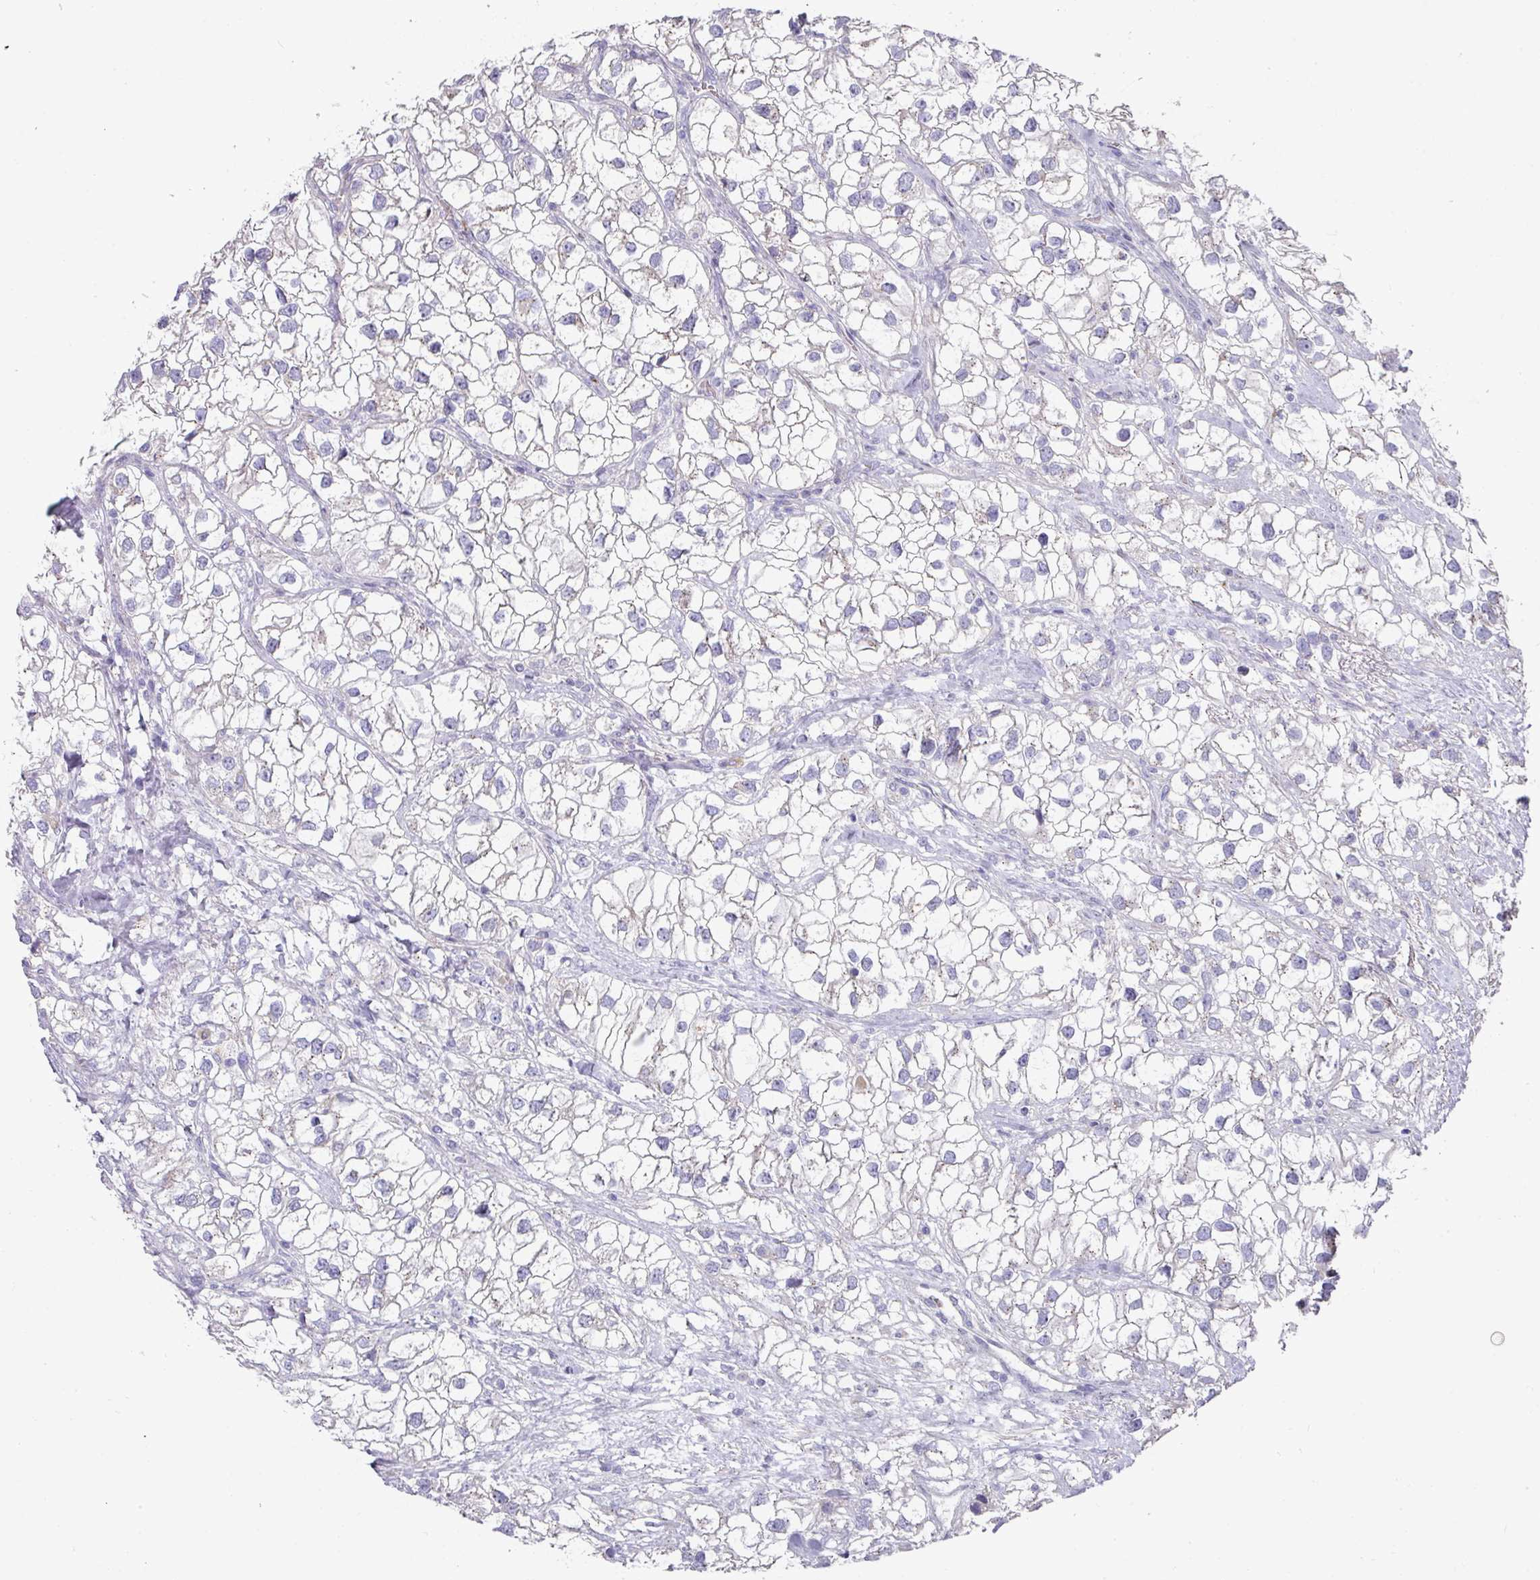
{"staining": {"intensity": "negative", "quantity": "none", "location": "none"}, "tissue": "renal cancer", "cell_type": "Tumor cells", "image_type": "cancer", "snomed": [{"axis": "morphology", "description": "Adenocarcinoma, NOS"}, {"axis": "topography", "description": "Kidney"}], "caption": "Tumor cells show no significant protein staining in renal adenocarcinoma. The staining was performed using DAB (3,3'-diaminobenzidine) to visualize the protein expression in brown, while the nuclei were stained in blue with hematoxylin (Magnification: 20x).", "gene": "IL4R", "patient": {"sex": "male", "age": 59}}